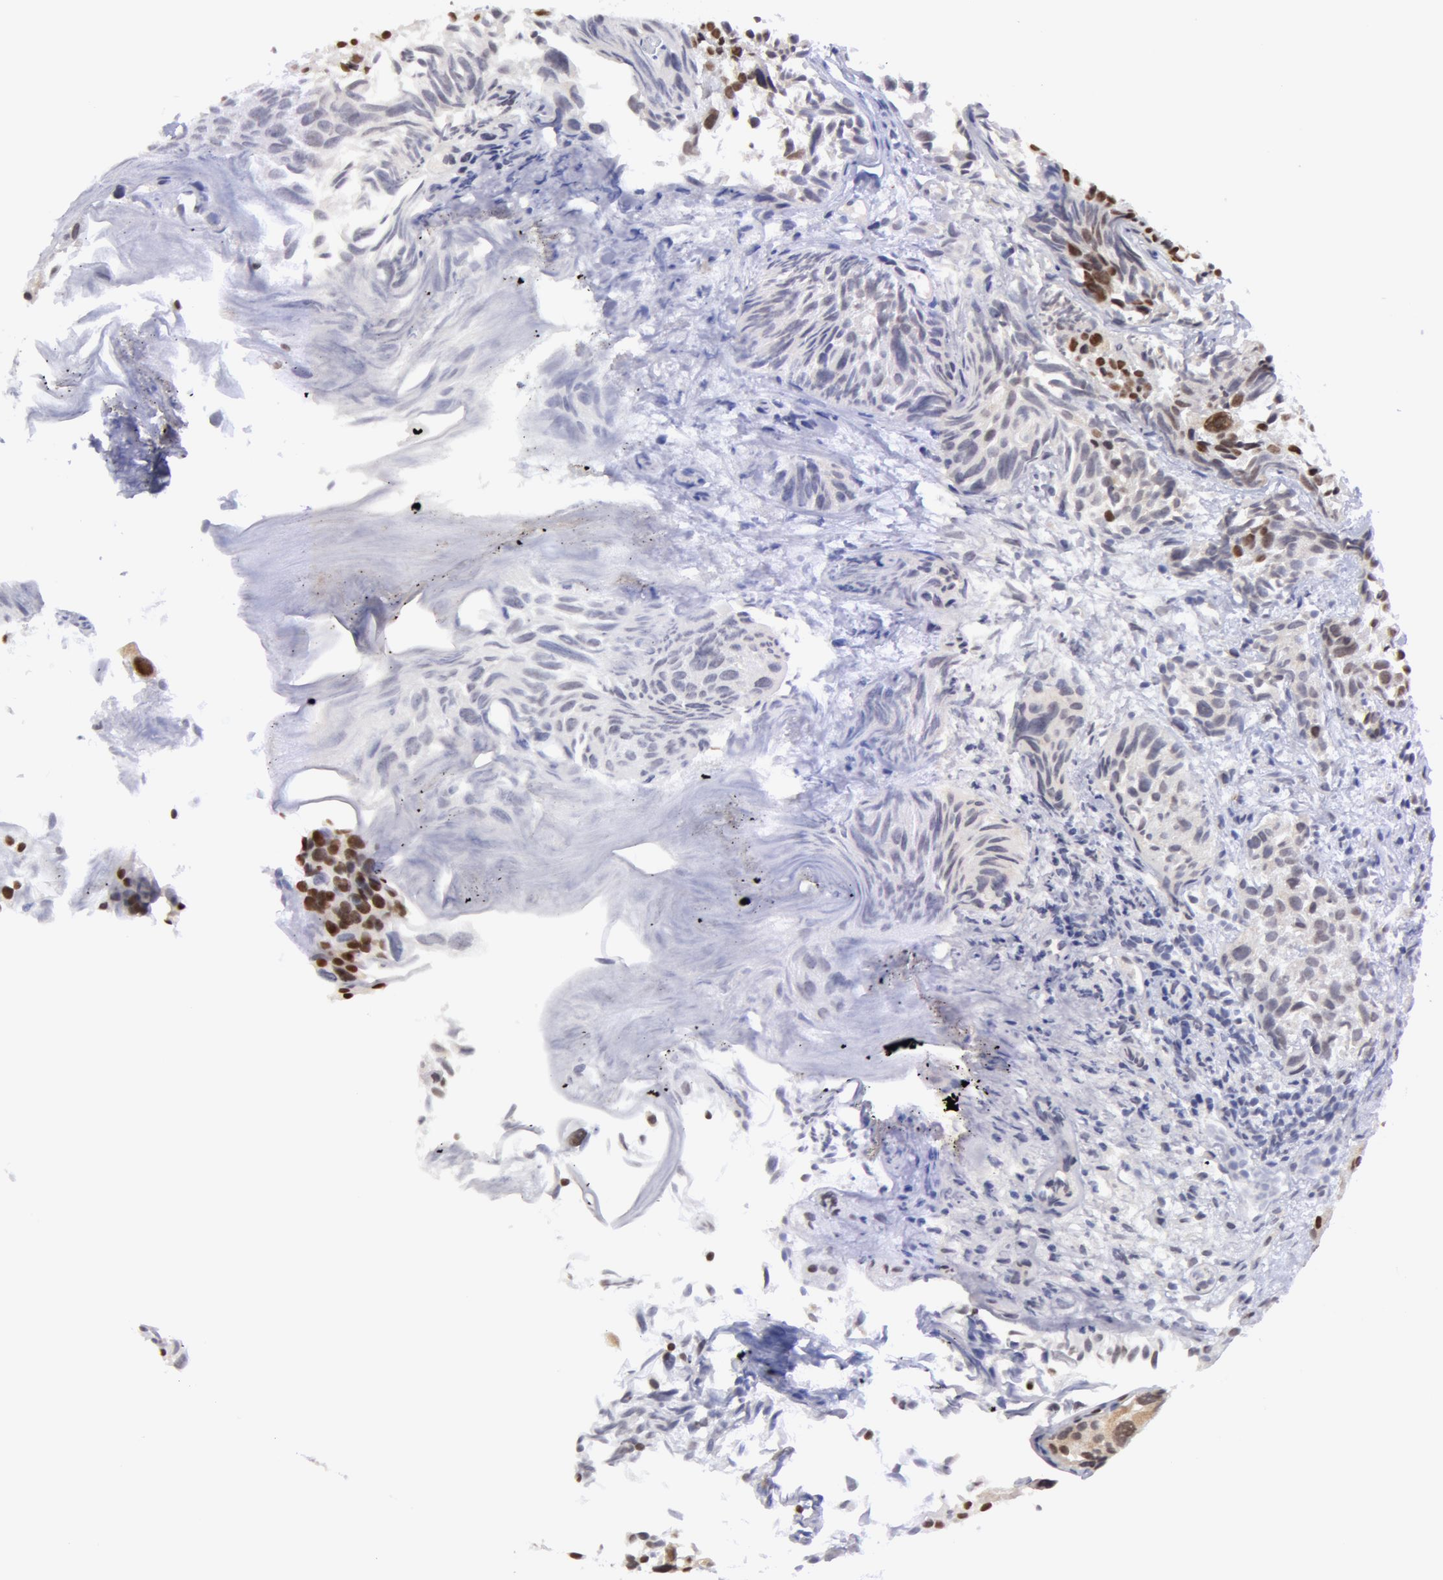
{"staining": {"intensity": "moderate", "quantity": "25%-75%", "location": "cytoplasmic/membranous,nuclear"}, "tissue": "urothelial cancer", "cell_type": "Tumor cells", "image_type": "cancer", "snomed": [{"axis": "morphology", "description": "Urothelial carcinoma, High grade"}, {"axis": "topography", "description": "Urinary bladder"}], "caption": "High-grade urothelial carcinoma stained with a protein marker demonstrates moderate staining in tumor cells.", "gene": "VRTN", "patient": {"sex": "female", "age": 78}}